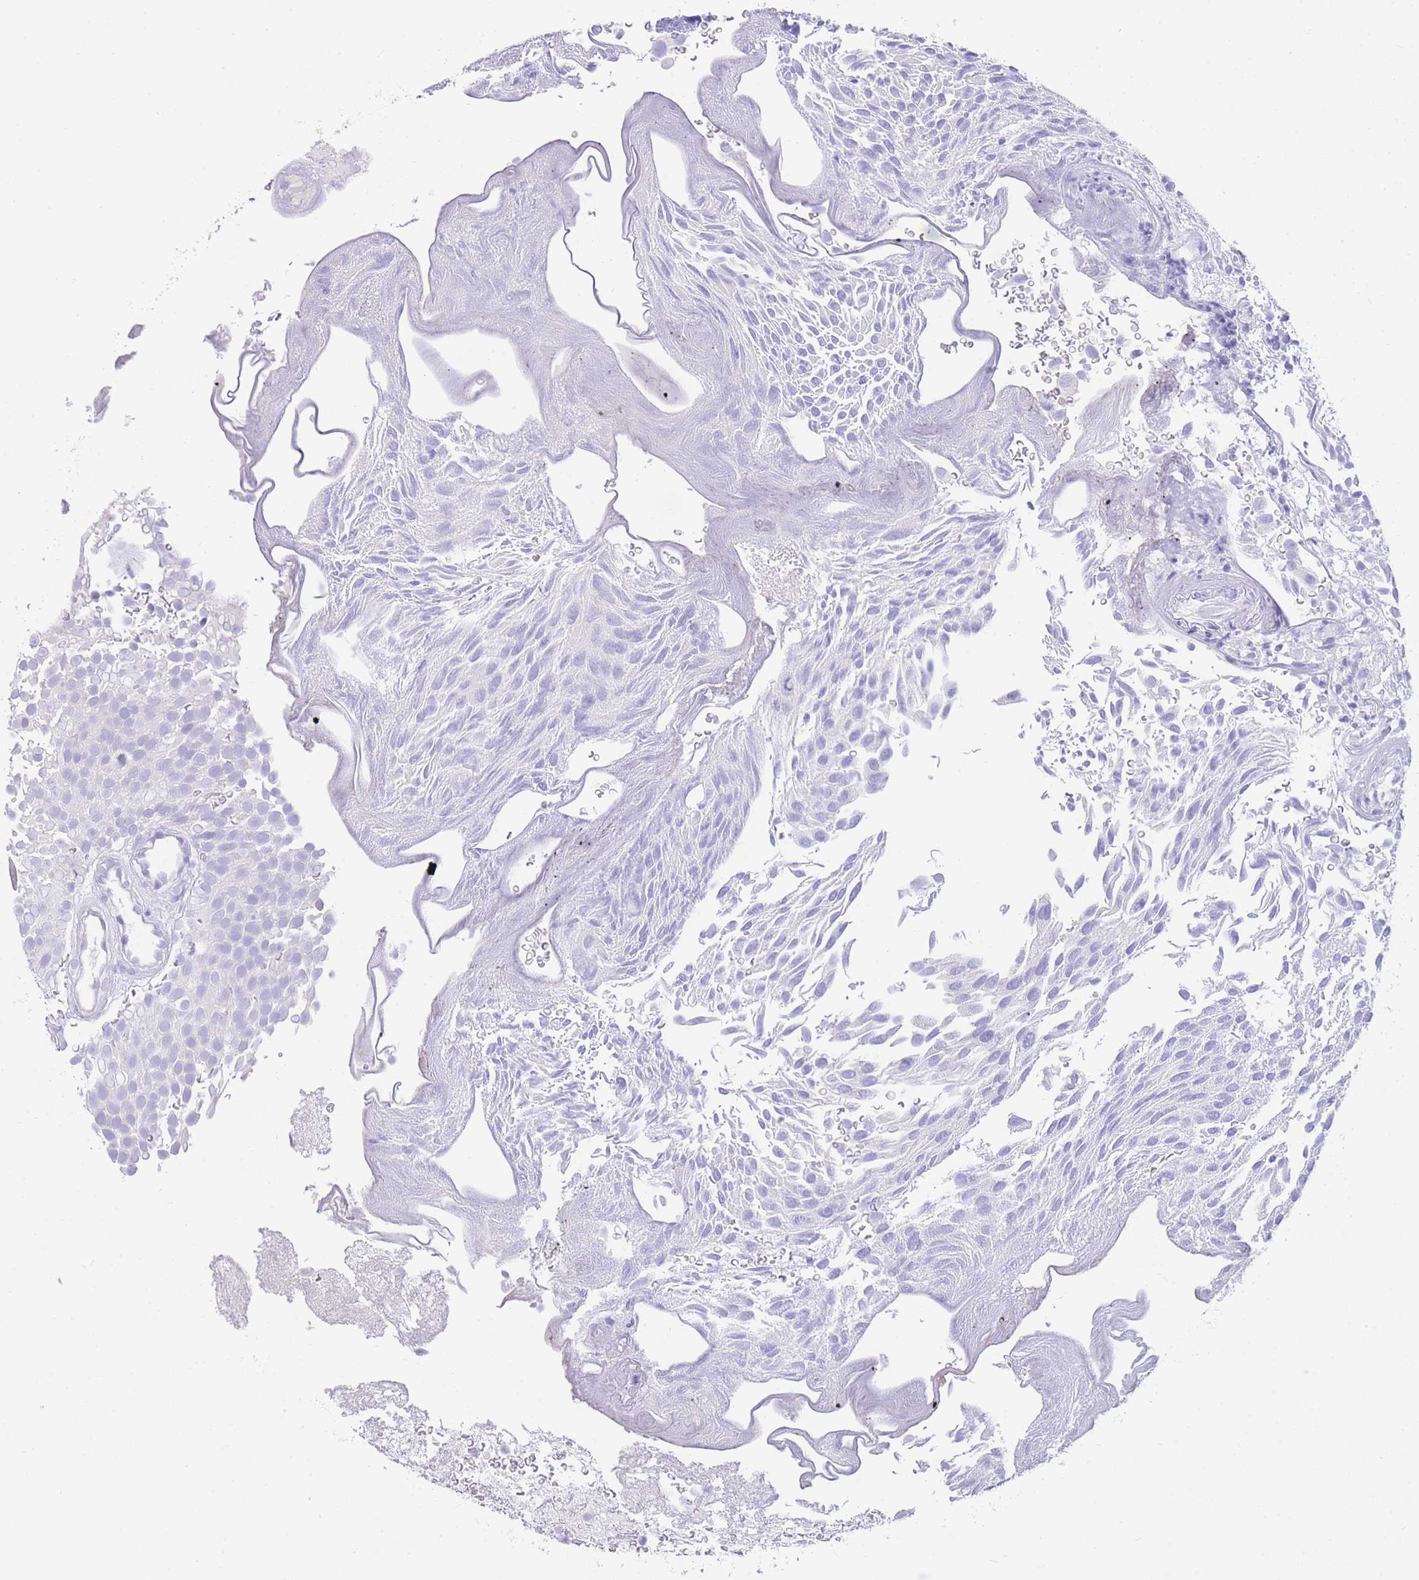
{"staining": {"intensity": "negative", "quantity": "none", "location": "none"}, "tissue": "urothelial cancer", "cell_type": "Tumor cells", "image_type": "cancer", "snomed": [{"axis": "morphology", "description": "Urothelial carcinoma, Low grade"}, {"axis": "topography", "description": "Urinary bladder"}], "caption": "Tumor cells are negative for brown protein staining in urothelial cancer.", "gene": "LRRC37A", "patient": {"sex": "male", "age": 78}}